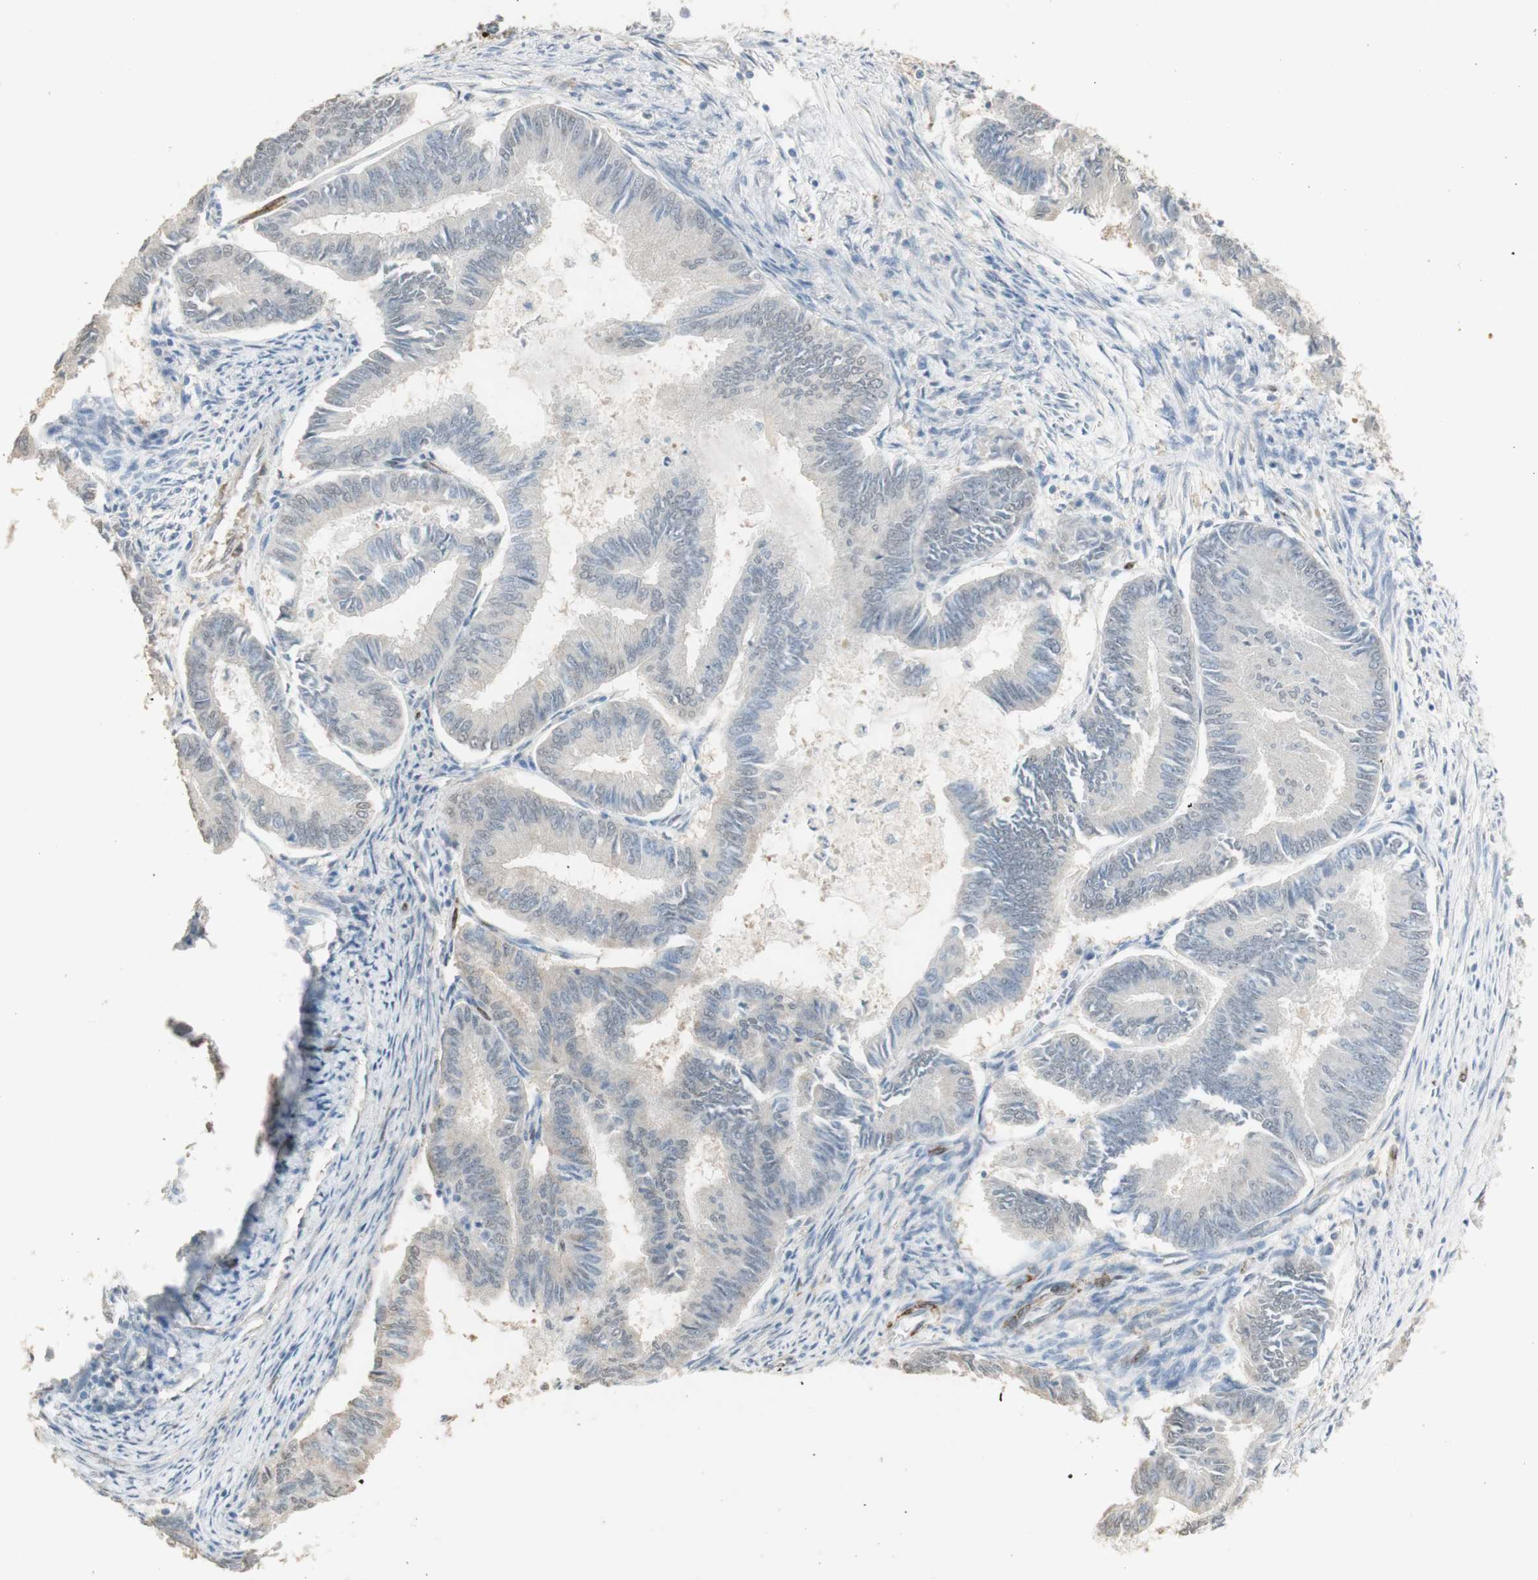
{"staining": {"intensity": "negative", "quantity": "none", "location": "none"}, "tissue": "endometrial cancer", "cell_type": "Tumor cells", "image_type": "cancer", "snomed": [{"axis": "morphology", "description": "Adenocarcinoma, NOS"}, {"axis": "topography", "description": "Endometrium"}], "caption": "Histopathology image shows no significant protein staining in tumor cells of endometrial cancer (adenocarcinoma). (DAB immunohistochemistry, high magnification).", "gene": "MUC3A", "patient": {"sex": "female", "age": 86}}